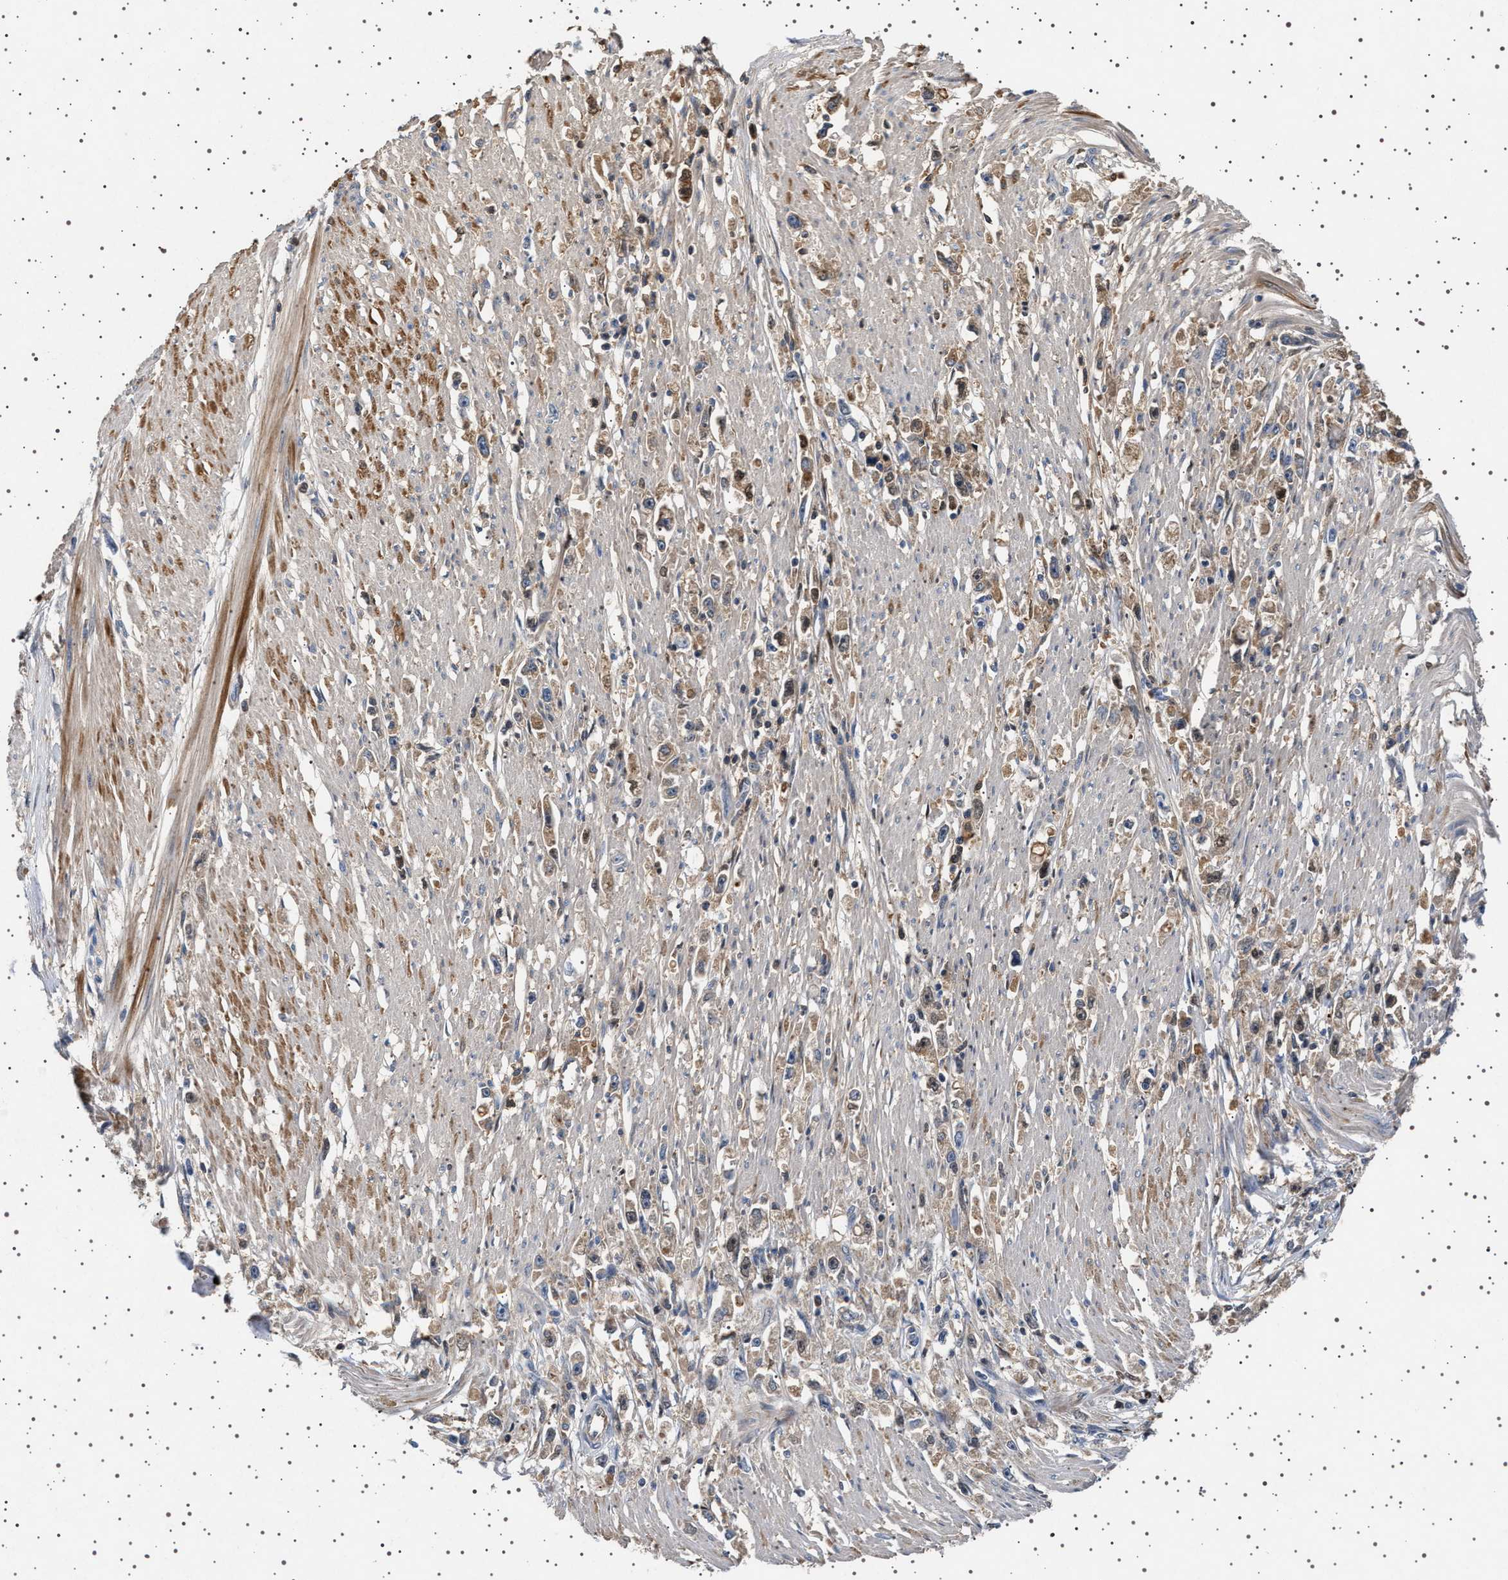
{"staining": {"intensity": "weak", "quantity": "<25%", "location": "cytoplasmic/membranous"}, "tissue": "stomach cancer", "cell_type": "Tumor cells", "image_type": "cancer", "snomed": [{"axis": "morphology", "description": "Adenocarcinoma, NOS"}, {"axis": "topography", "description": "Stomach"}], "caption": "Immunohistochemistry of adenocarcinoma (stomach) shows no positivity in tumor cells.", "gene": "FICD", "patient": {"sex": "female", "age": 59}}